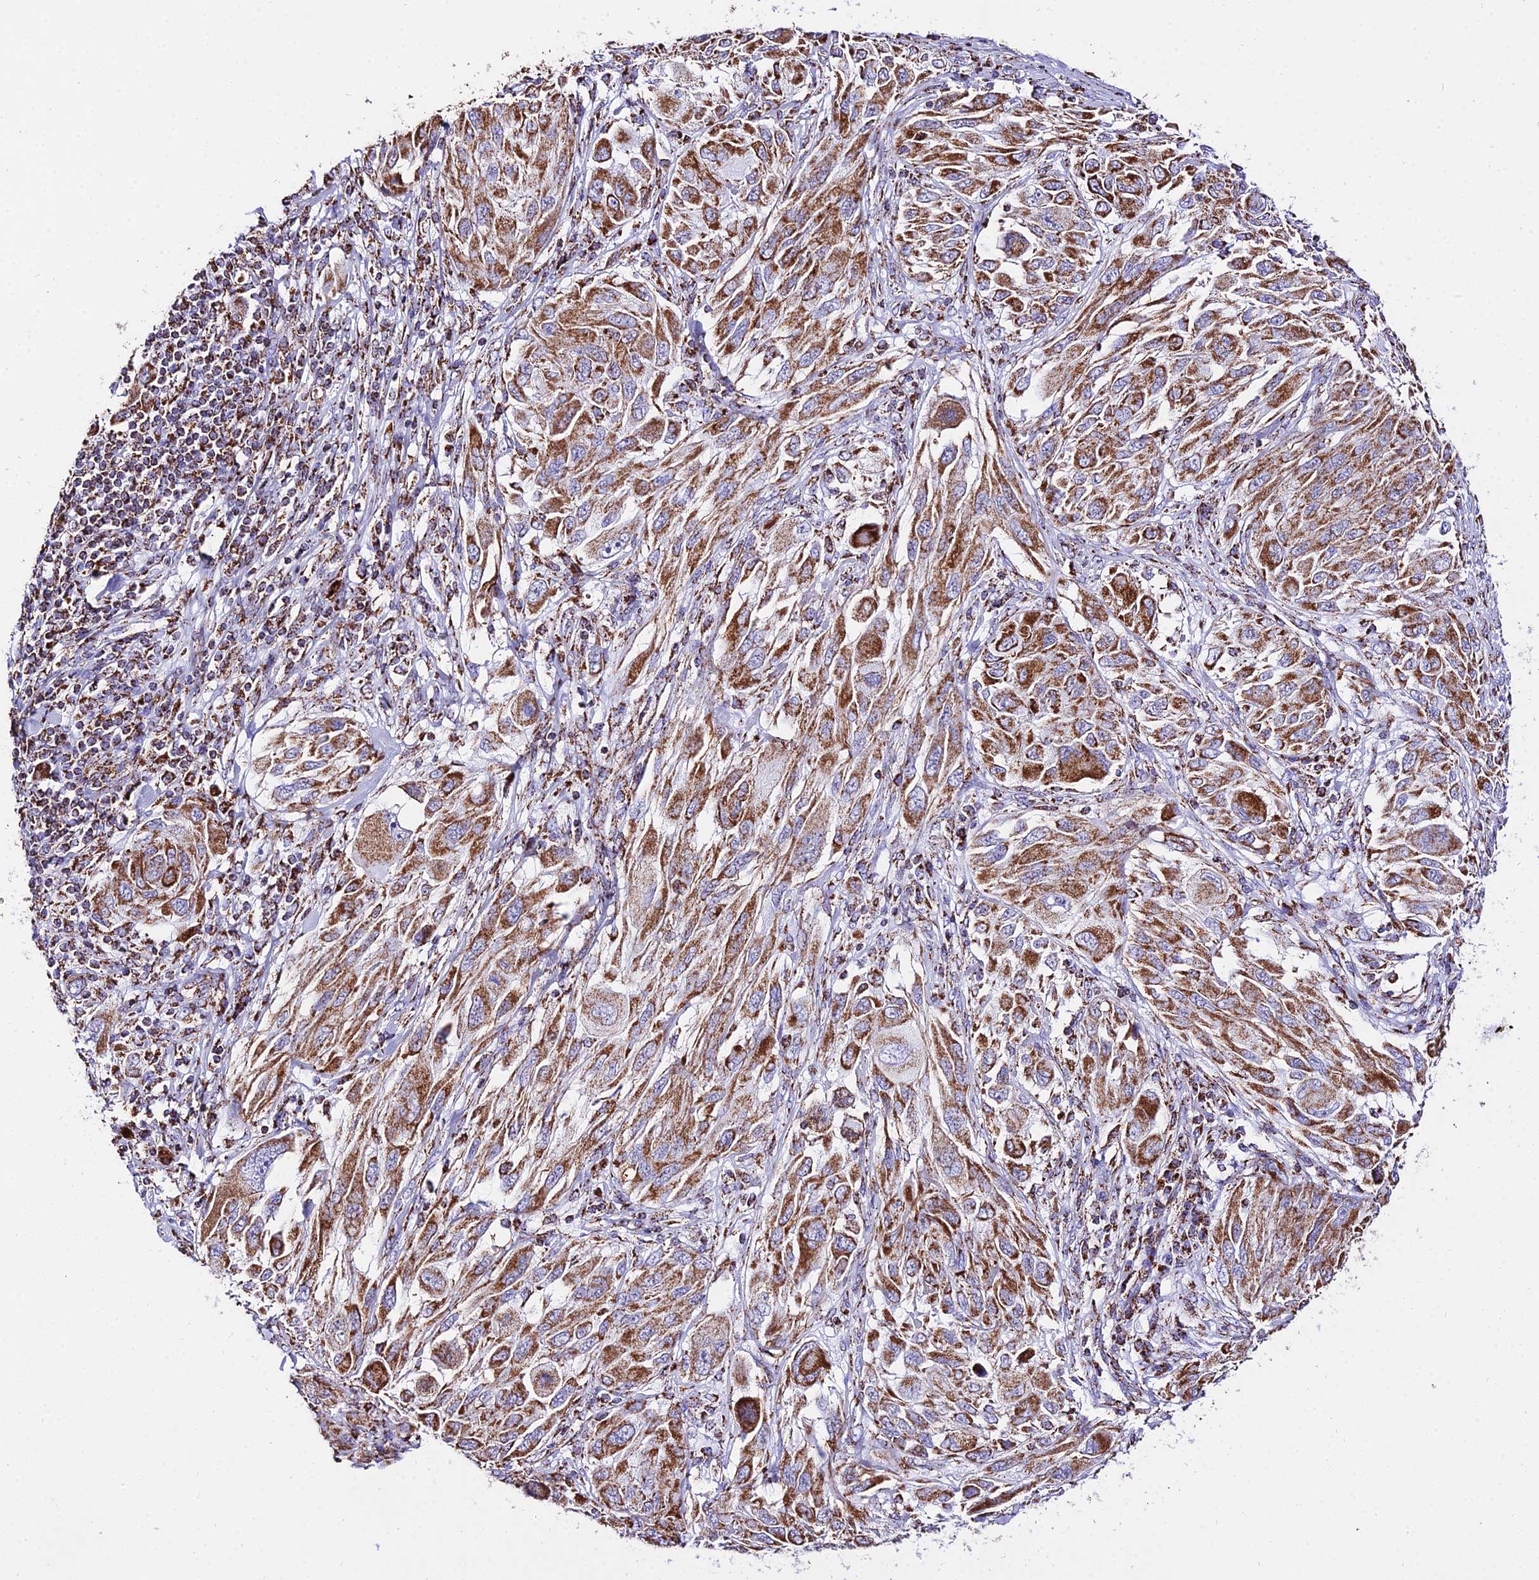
{"staining": {"intensity": "moderate", "quantity": ">75%", "location": "cytoplasmic/membranous"}, "tissue": "melanoma", "cell_type": "Tumor cells", "image_type": "cancer", "snomed": [{"axis": "morphology", "description": "Malignant melanoma, NOS"}, {"axis": "topography", "description": "Skin"}], "caption": "Immunohistochemistry (IHC) of human melanoma reveals medium levels of moderate cytoplasmic/membranous positivity in approximately >75% of tumor cells. (Brightfield microscopy of DAB IHC at high magnification).", "gene": "ATP5PD", "patient": {"sex": "female", "age": 91}}